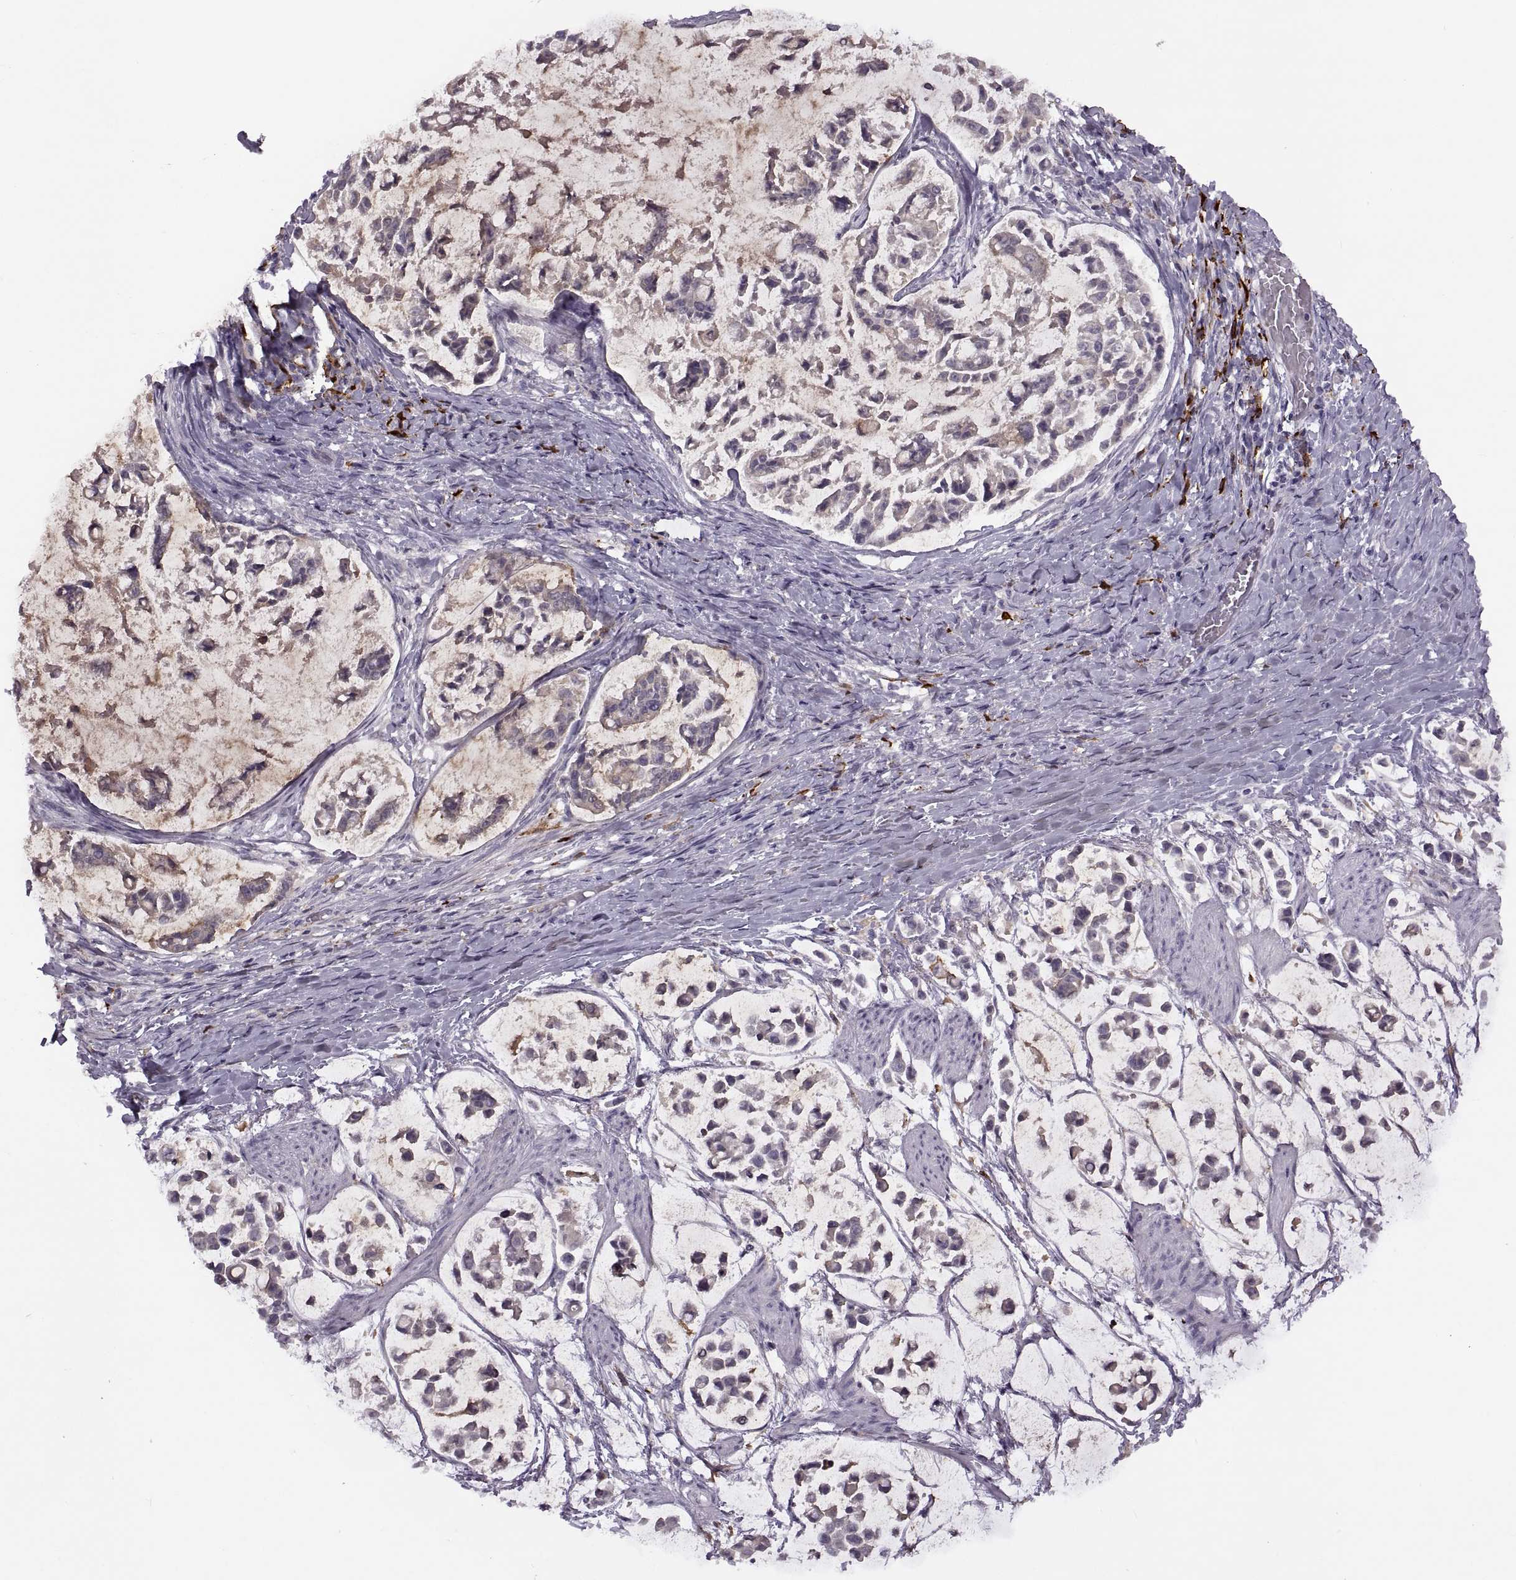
{"staining": {"intensity": "negative", "quantity": "none", "location": "none"}, "tissue": "stomach cancer", "cell_type": "Tumor cells", "image_type": "cancer", "snomed": [{"axis": "morphology", "description": "Adenocarcinoma, NOS"}, {"axis": "topography", "description": "Stomach"}], "caption": "This histopathology image is of adenocarcinoma (stomach) stained with immunohistochemistry (IHC) to label a protein in brown with the nuclei are counter-stained blue. There is no staining in tumor cells.", "gene": "H2AP", "patient": {"sex": "male", "age": 82}}